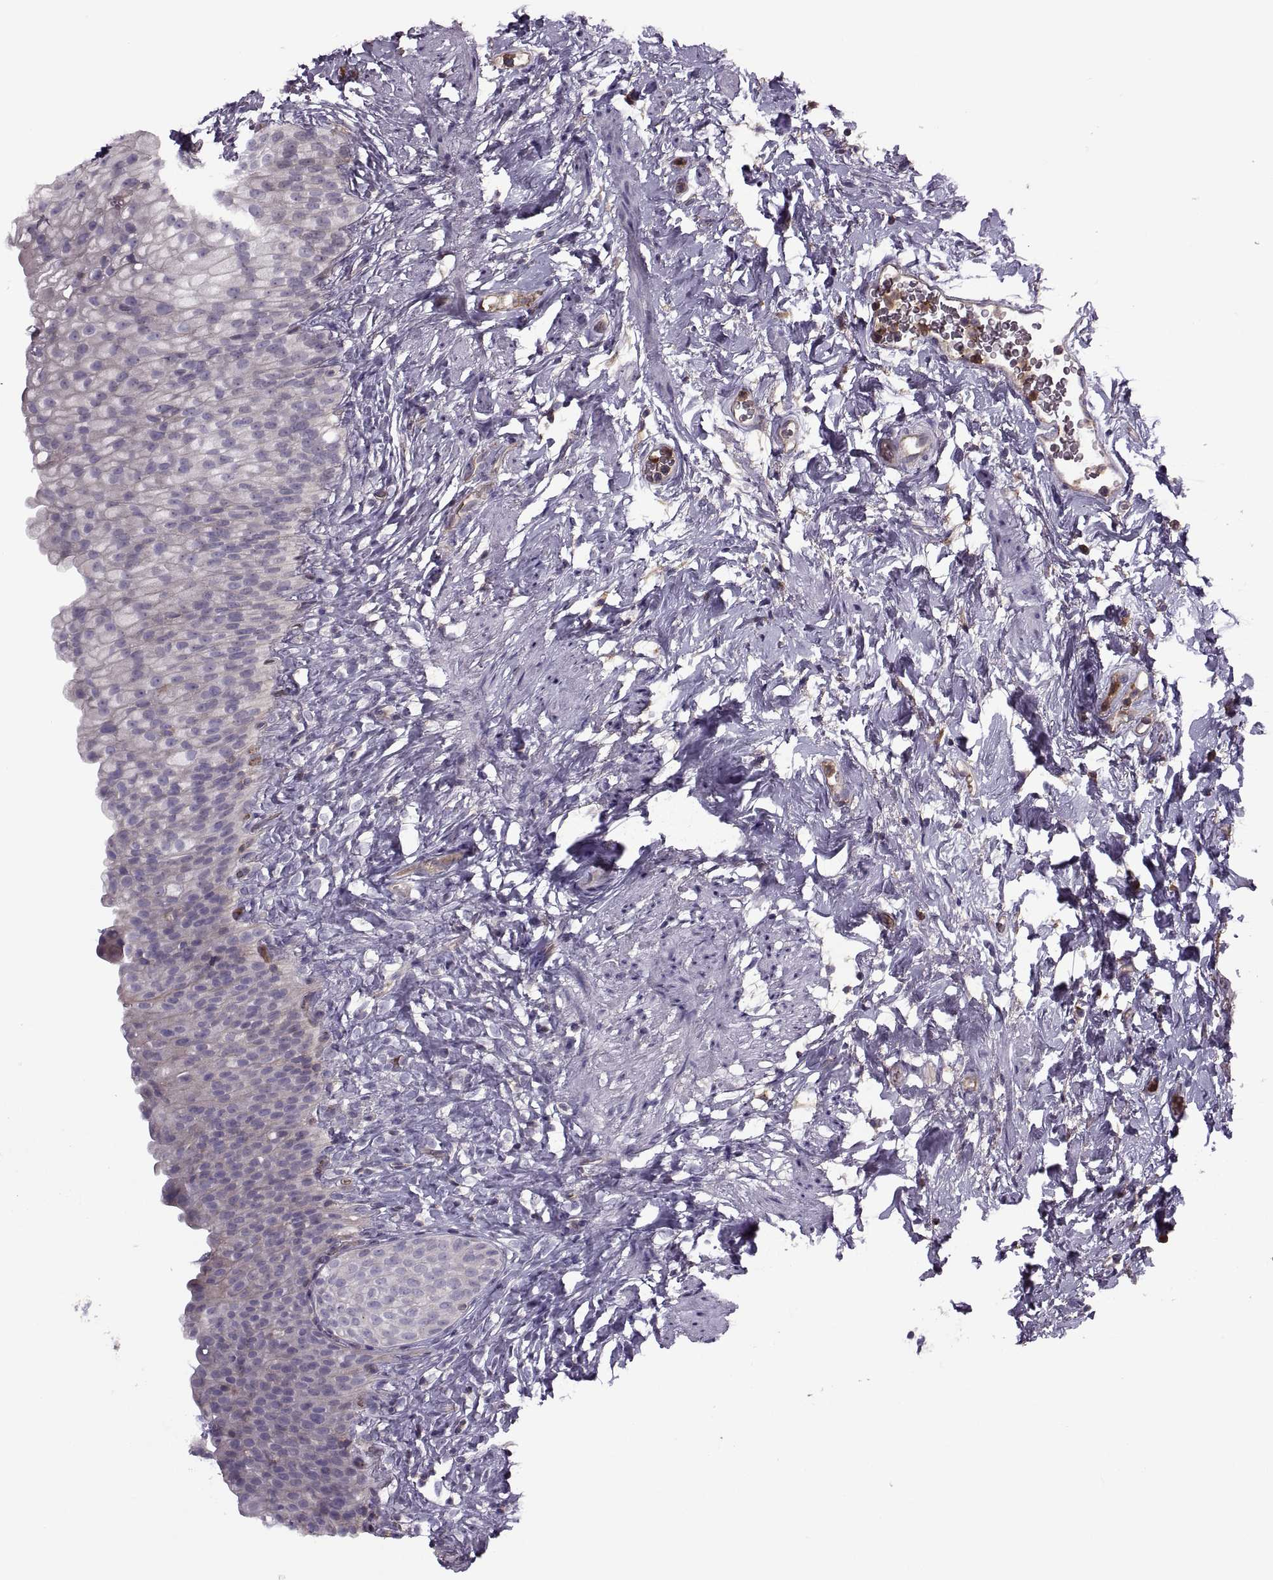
{"staining": {"intensity": "negative", "quantity": "none", "location": "none"}, "tissue": "urinary bladder", "cell_type": "Urothelial cells", "image_type": "normal", "snomed": [{"axis": "morphology", "description": "Normal tissue, NOS"}, {"axis": "topography", "description": "Urinary bladder"}], "caption": "This photomicrograph is of normal urinary bladder stained with immunohistochemistry (IHC) to label a protein in brown with the nuclei are counter-stained blue. There is no expression in urothelial cells. The staining is performed using DAB (3,3'-diaminobenzidine) brown chromogen with nuclei counter-stained in using hematoxylin.", "gene": "SLC2A14", "patient": {"sex": "male", "age": 76}}